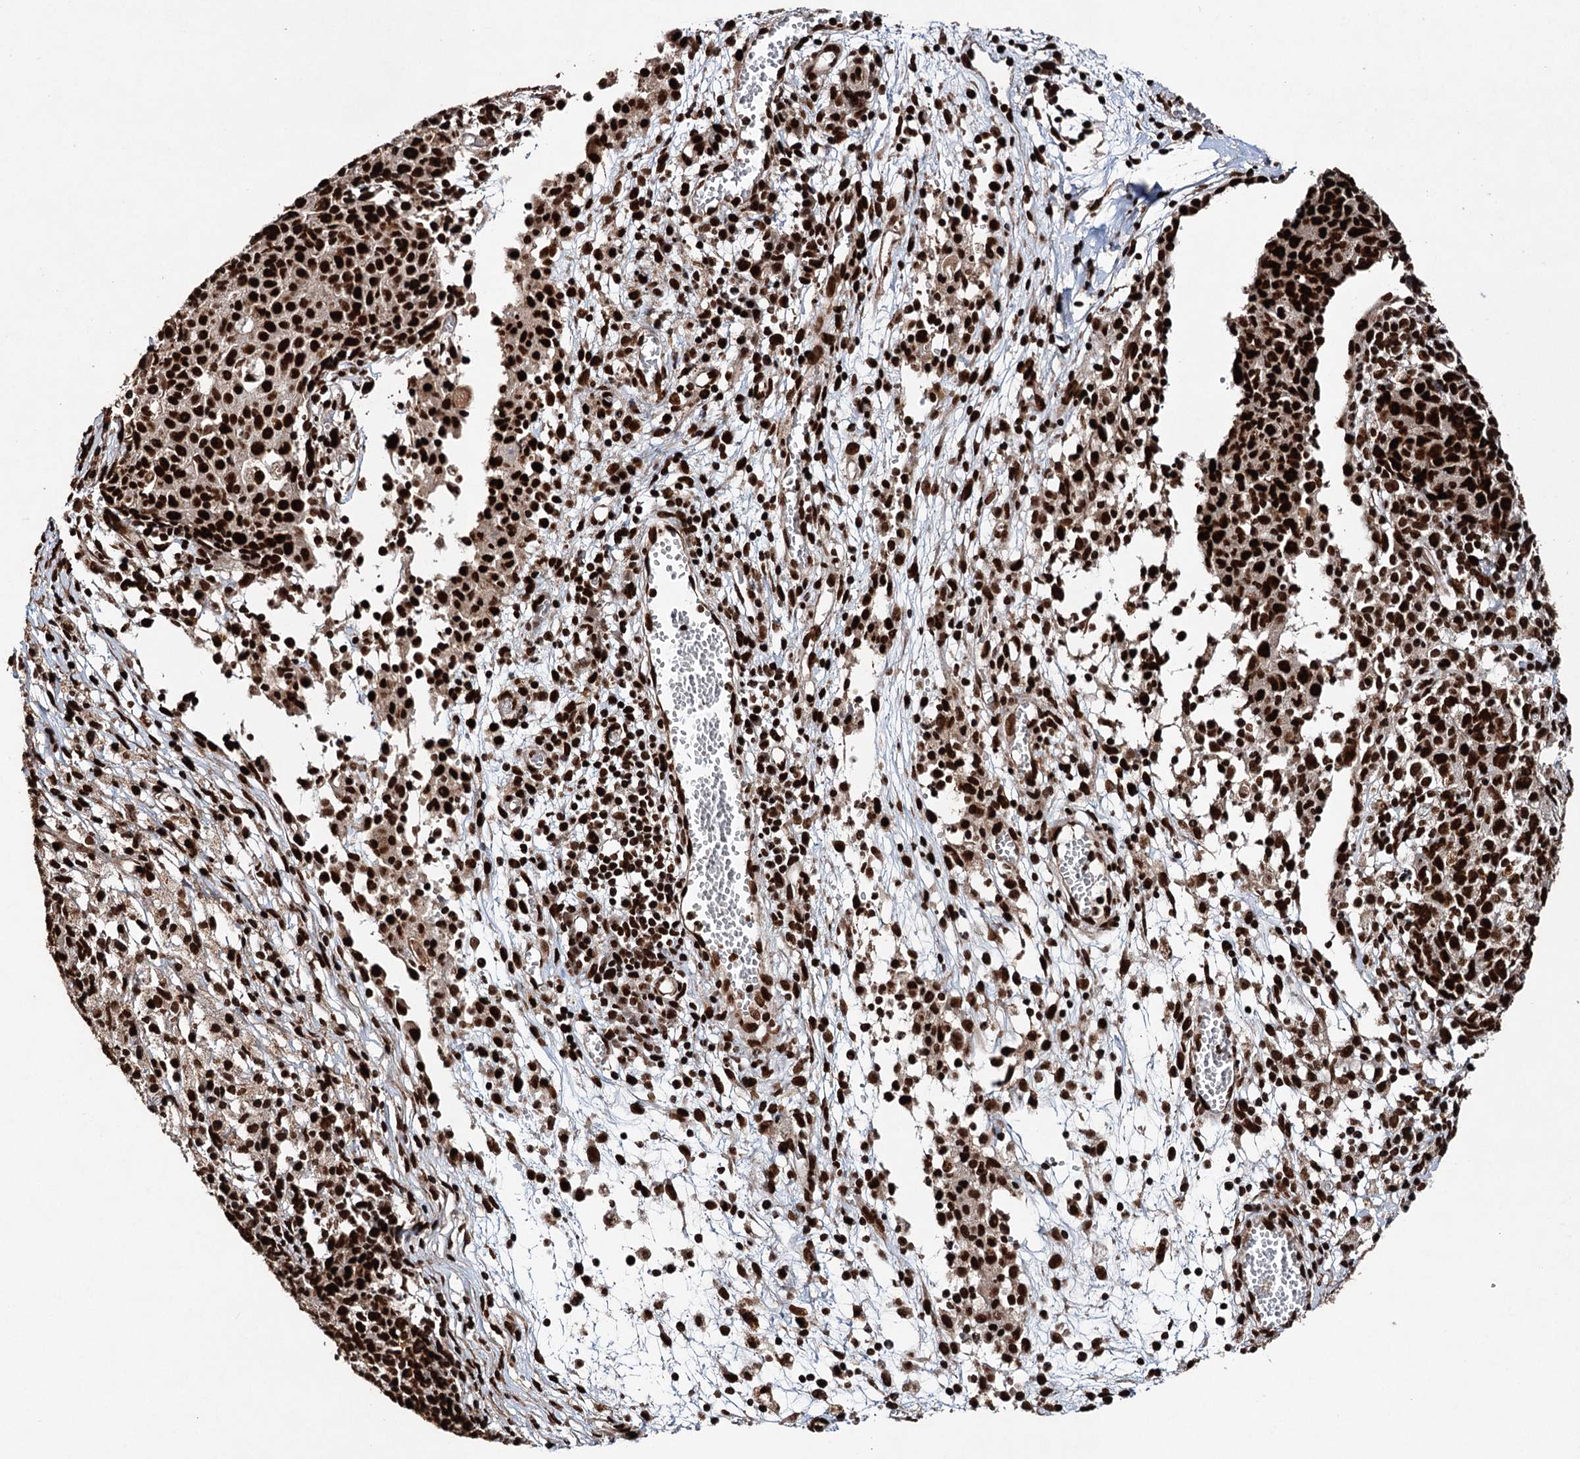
{"staining": {"intensity": "strong", "quantity": ">75%", "location": "nuclear"}, "tissue": "ovarian cancer", "cell_type": "Tumor cells", "image_type": "cancer", "snomed": [{"axis": "morphology", "description": "Carcinoma, endometroid"}, {"axis": "topography", "description": "Ovary"}], "caption": "Brown immunohistochemical staining in human endometroid carcinoma (ovarian) exhibits strong nuclear expression in approximately >75% of tumor cells. (DAB (3,3'-diaminobenzidine) = brown stain, brightfield microscopy at high magnification).", "gene": "MATR3", "patient": {"sex": "female", "age": 42}}